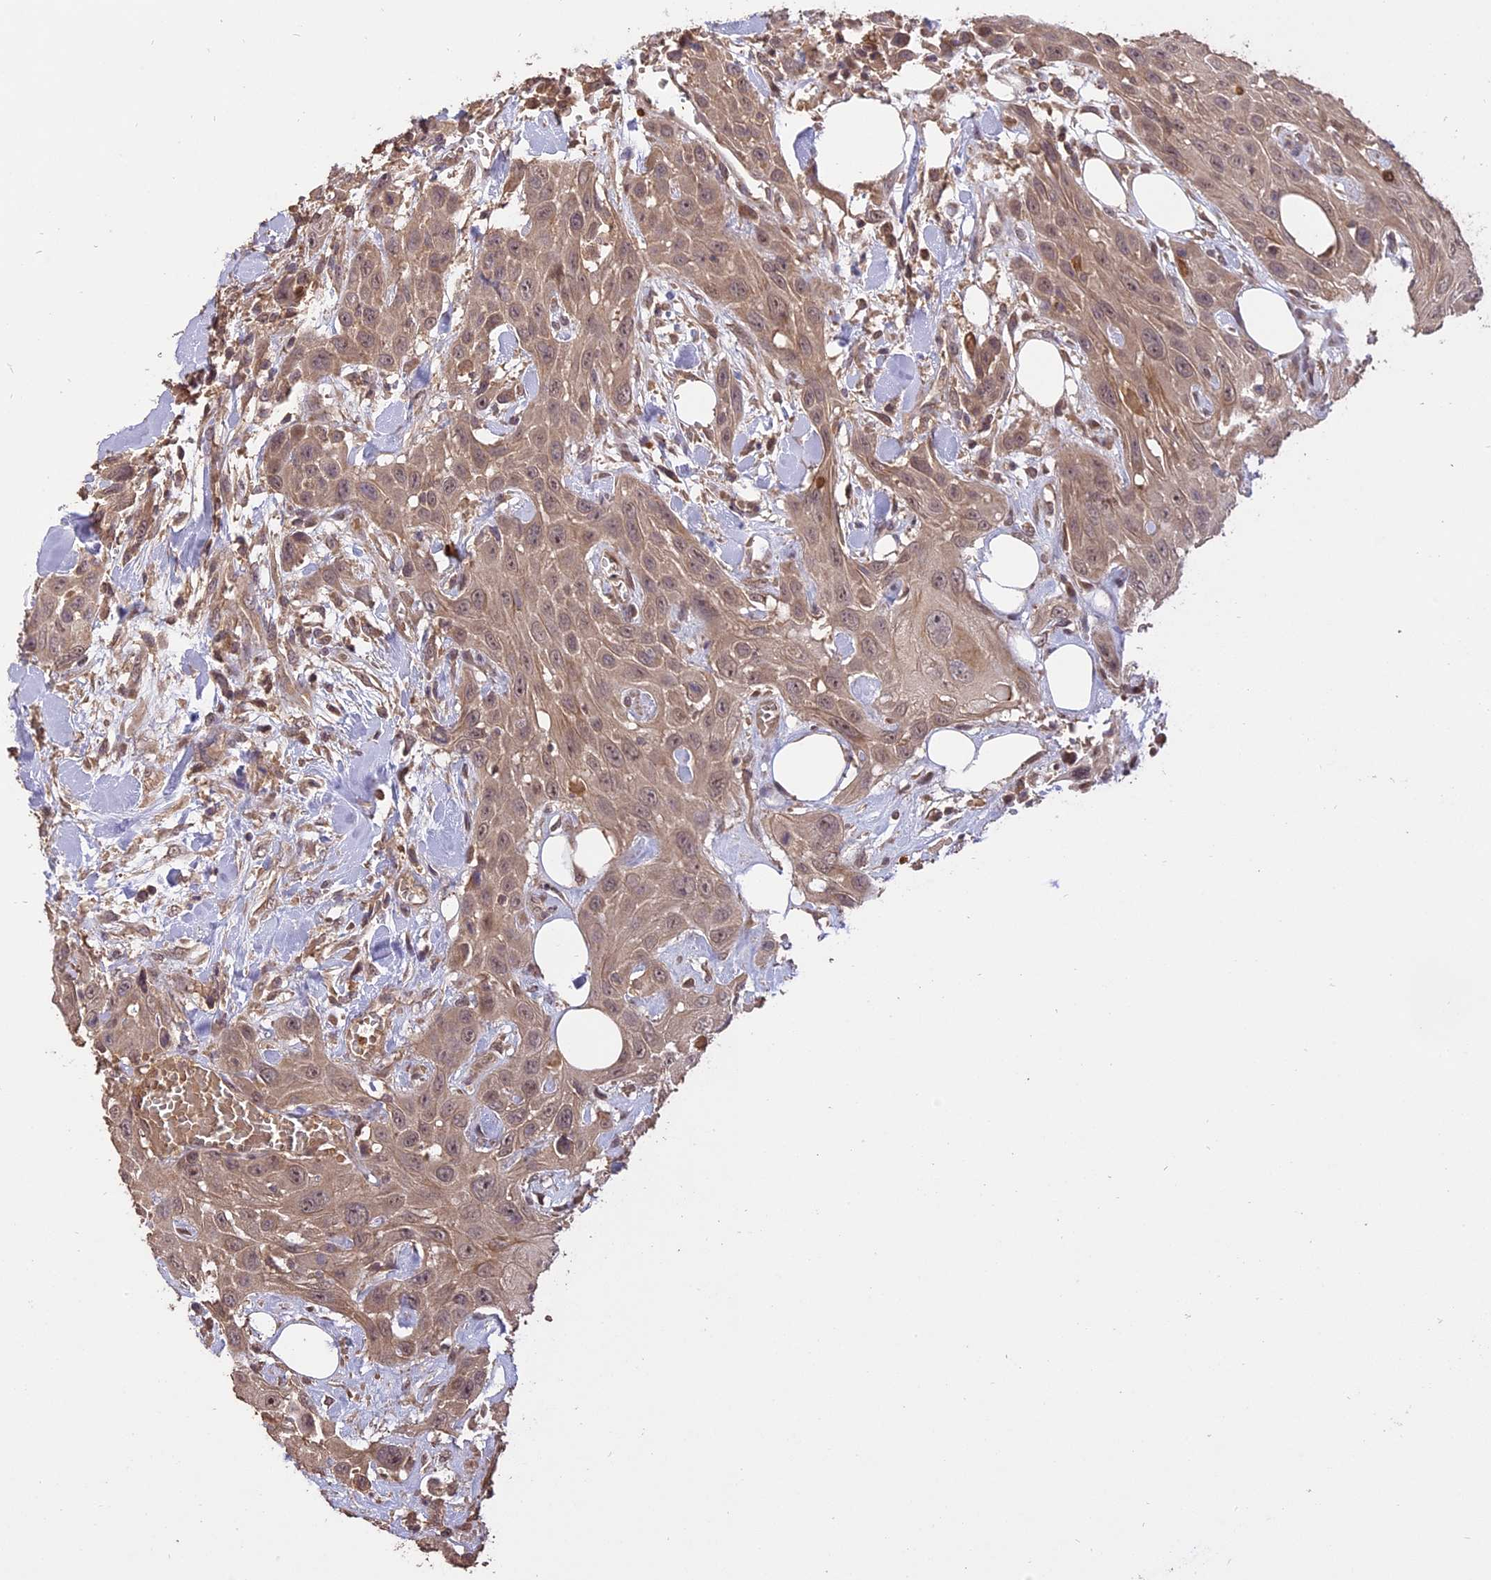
{"staining": {"intensity": "moderate", "quantity": ">75%", "location": "cytoplasmic/membranous"}, "tissue": "head and neck cancer", "cell_type": "Tumor cells", "image_type": "cancer", "snomed": [{"axis": "morphology", "description": "Squamous cell carcinoma, NOS"}, {"axis": "topography", "description": "Head-Neck"}], "caption": "This is a micrograph of immunohistochemistry staining of head and neck cancer (squamous cell carcinoma), which shows moderate positivity in the cytoplasmic/membranous of tumor cells.", "gene": "TIGD7", "patient": {"sex": "male", "age": 81}}